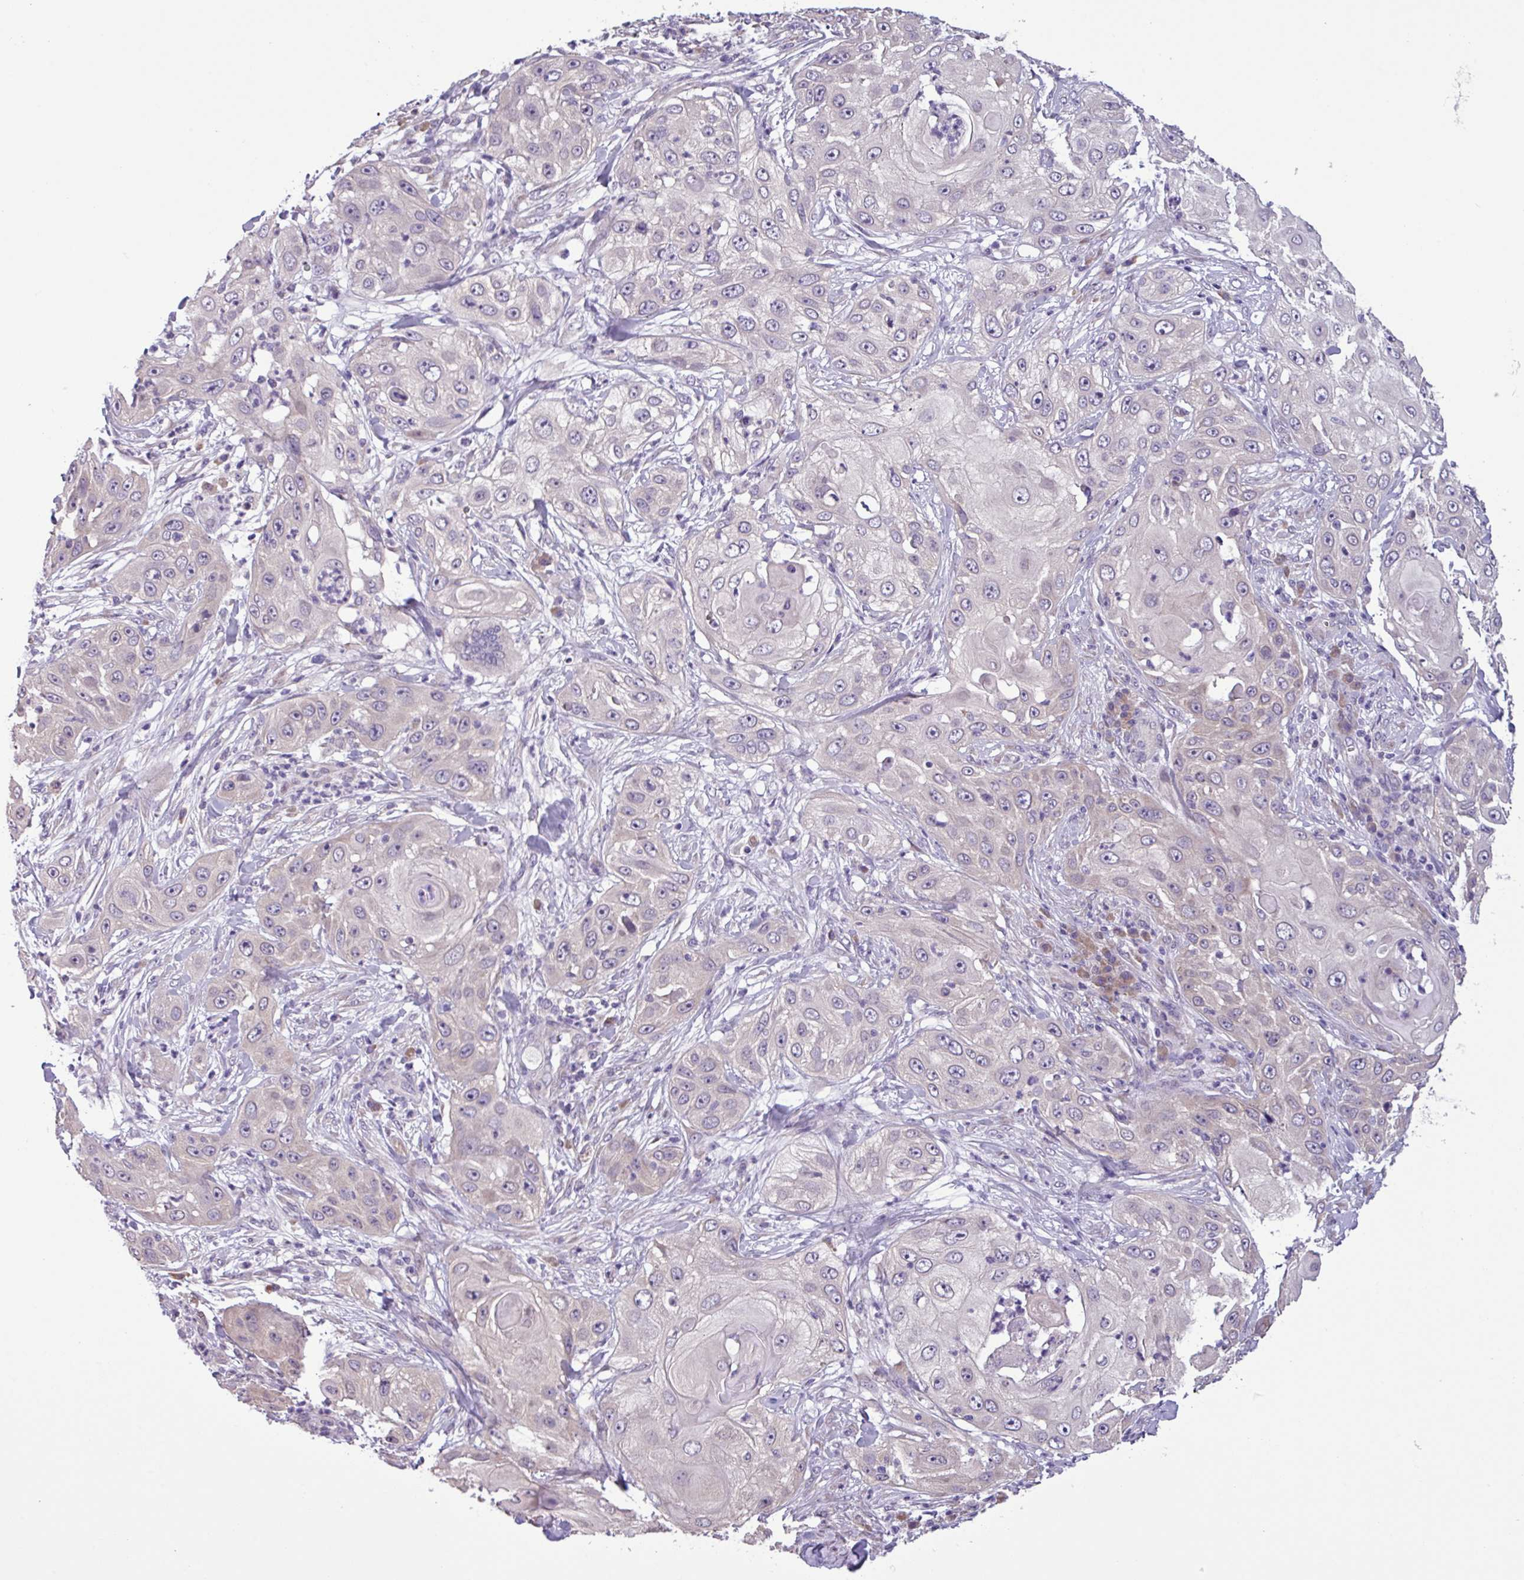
{"staining": {"intensity": "negative", "quantity": "none", "location": "none"}, "tissue": "skin cancer", "cell_type": "Tumor cells", "image_type": "cancer", "snomed": [{"axis": "morphology", "description": "Squamous cell carcinoma, NOS"}, {"axis": "topography", "description": "Skin"}], "caption": "Skin squamous cell carcinoma was stained to show a protein in brown. There is no significant staining in tumor cells.", "gene": "C20orf27", "patient": {"sex": "female", "age": 44}}